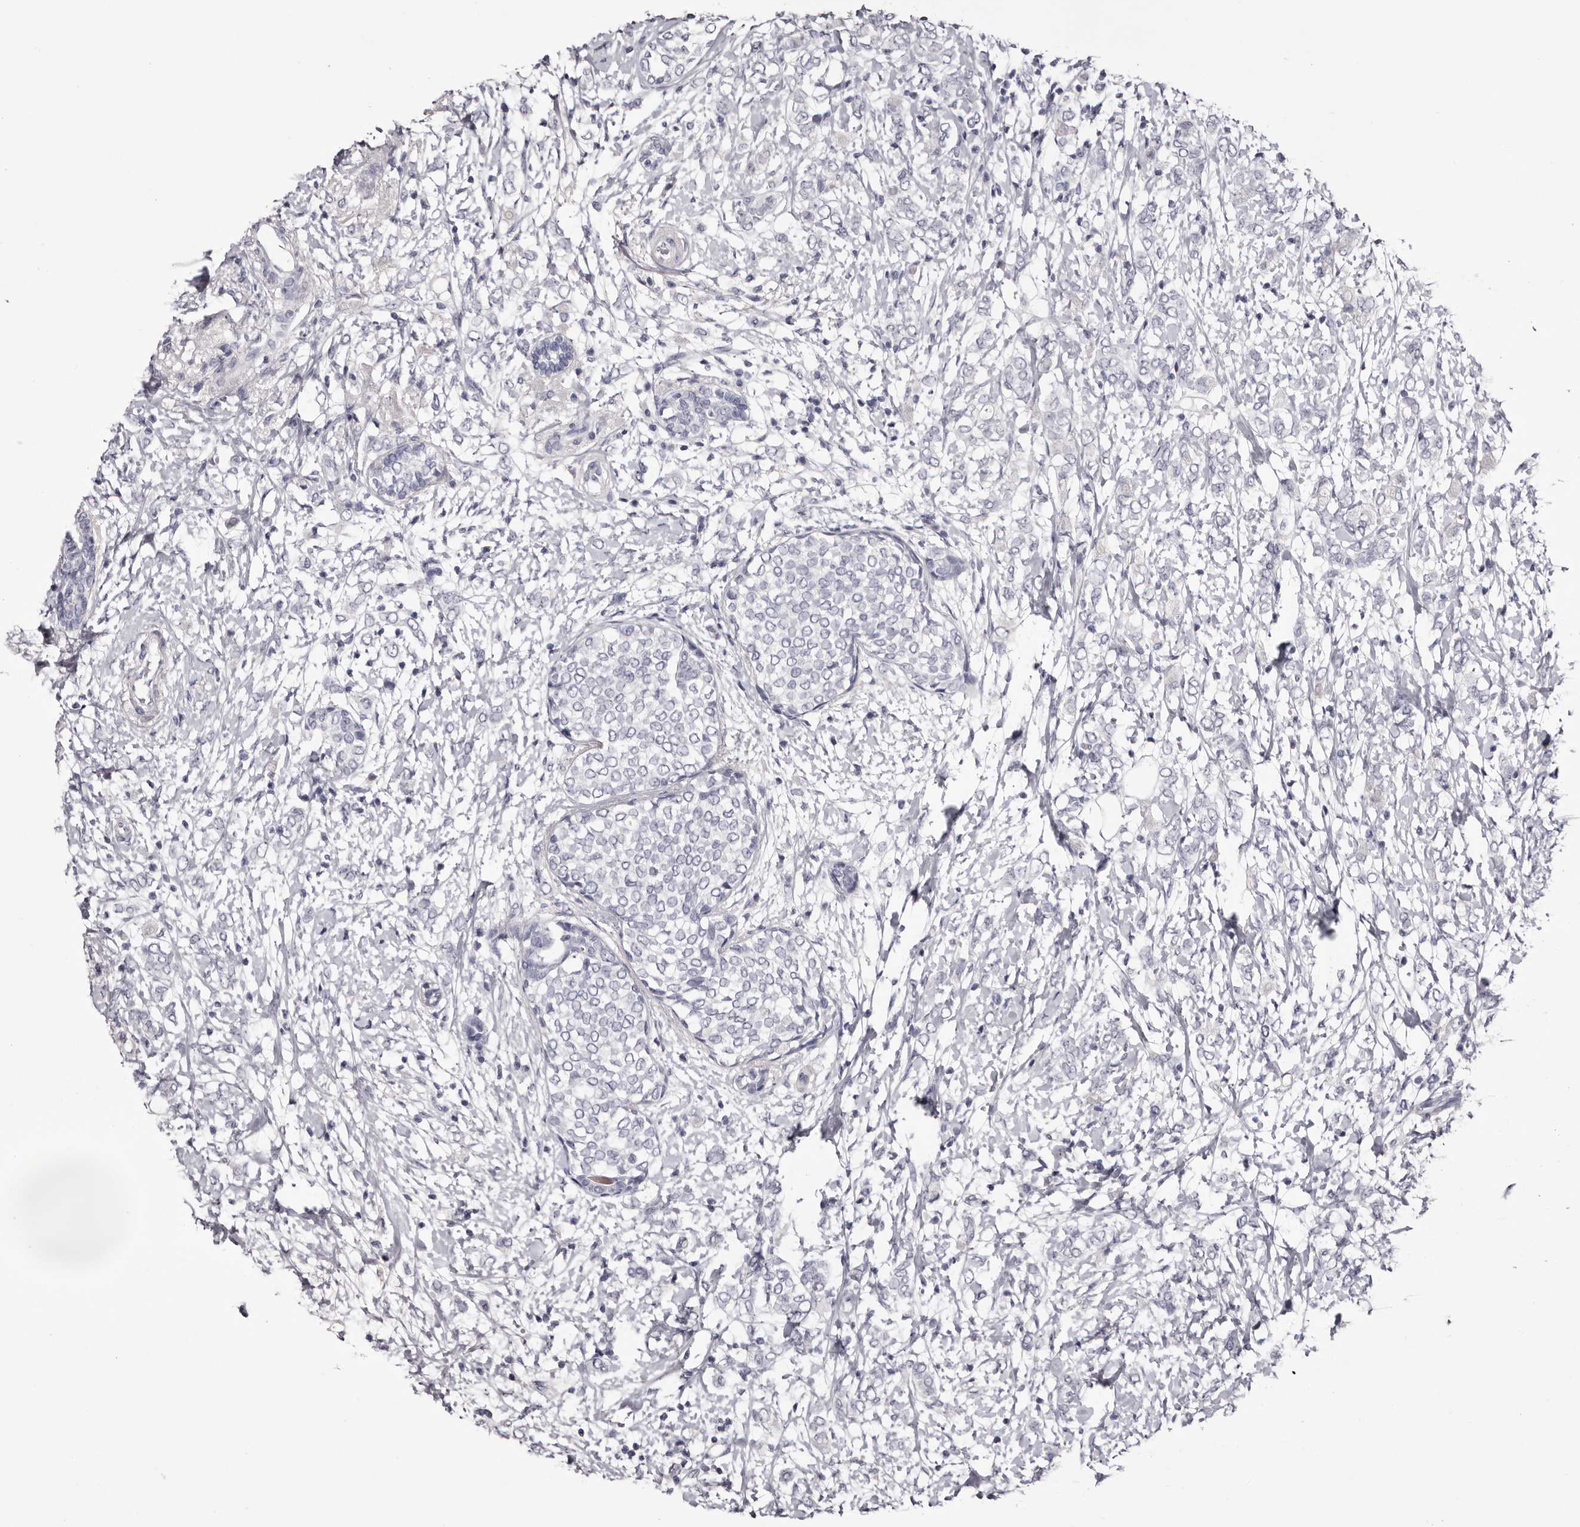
{"staining": {"intensity": "negative", "quantity": "none", "location": "none"}, "tissue": "breast cancer", "cell_type": "Tumor cells", "image_type": "cancer", "snomed": [{"axis": "morphology", "description": "Normal tissue, NOS"}, {"axis": "morphology", "description": "Lobular carcinoma"}, {"axis": "topography", "description": "Breast"}], "caption": "A micrograph of lobular carcinoma (breast) stained for a protein demonstrates no brown staining in tumor cells.", "gene": "CA6", "patient": {"sex": "female", "age": 47}}